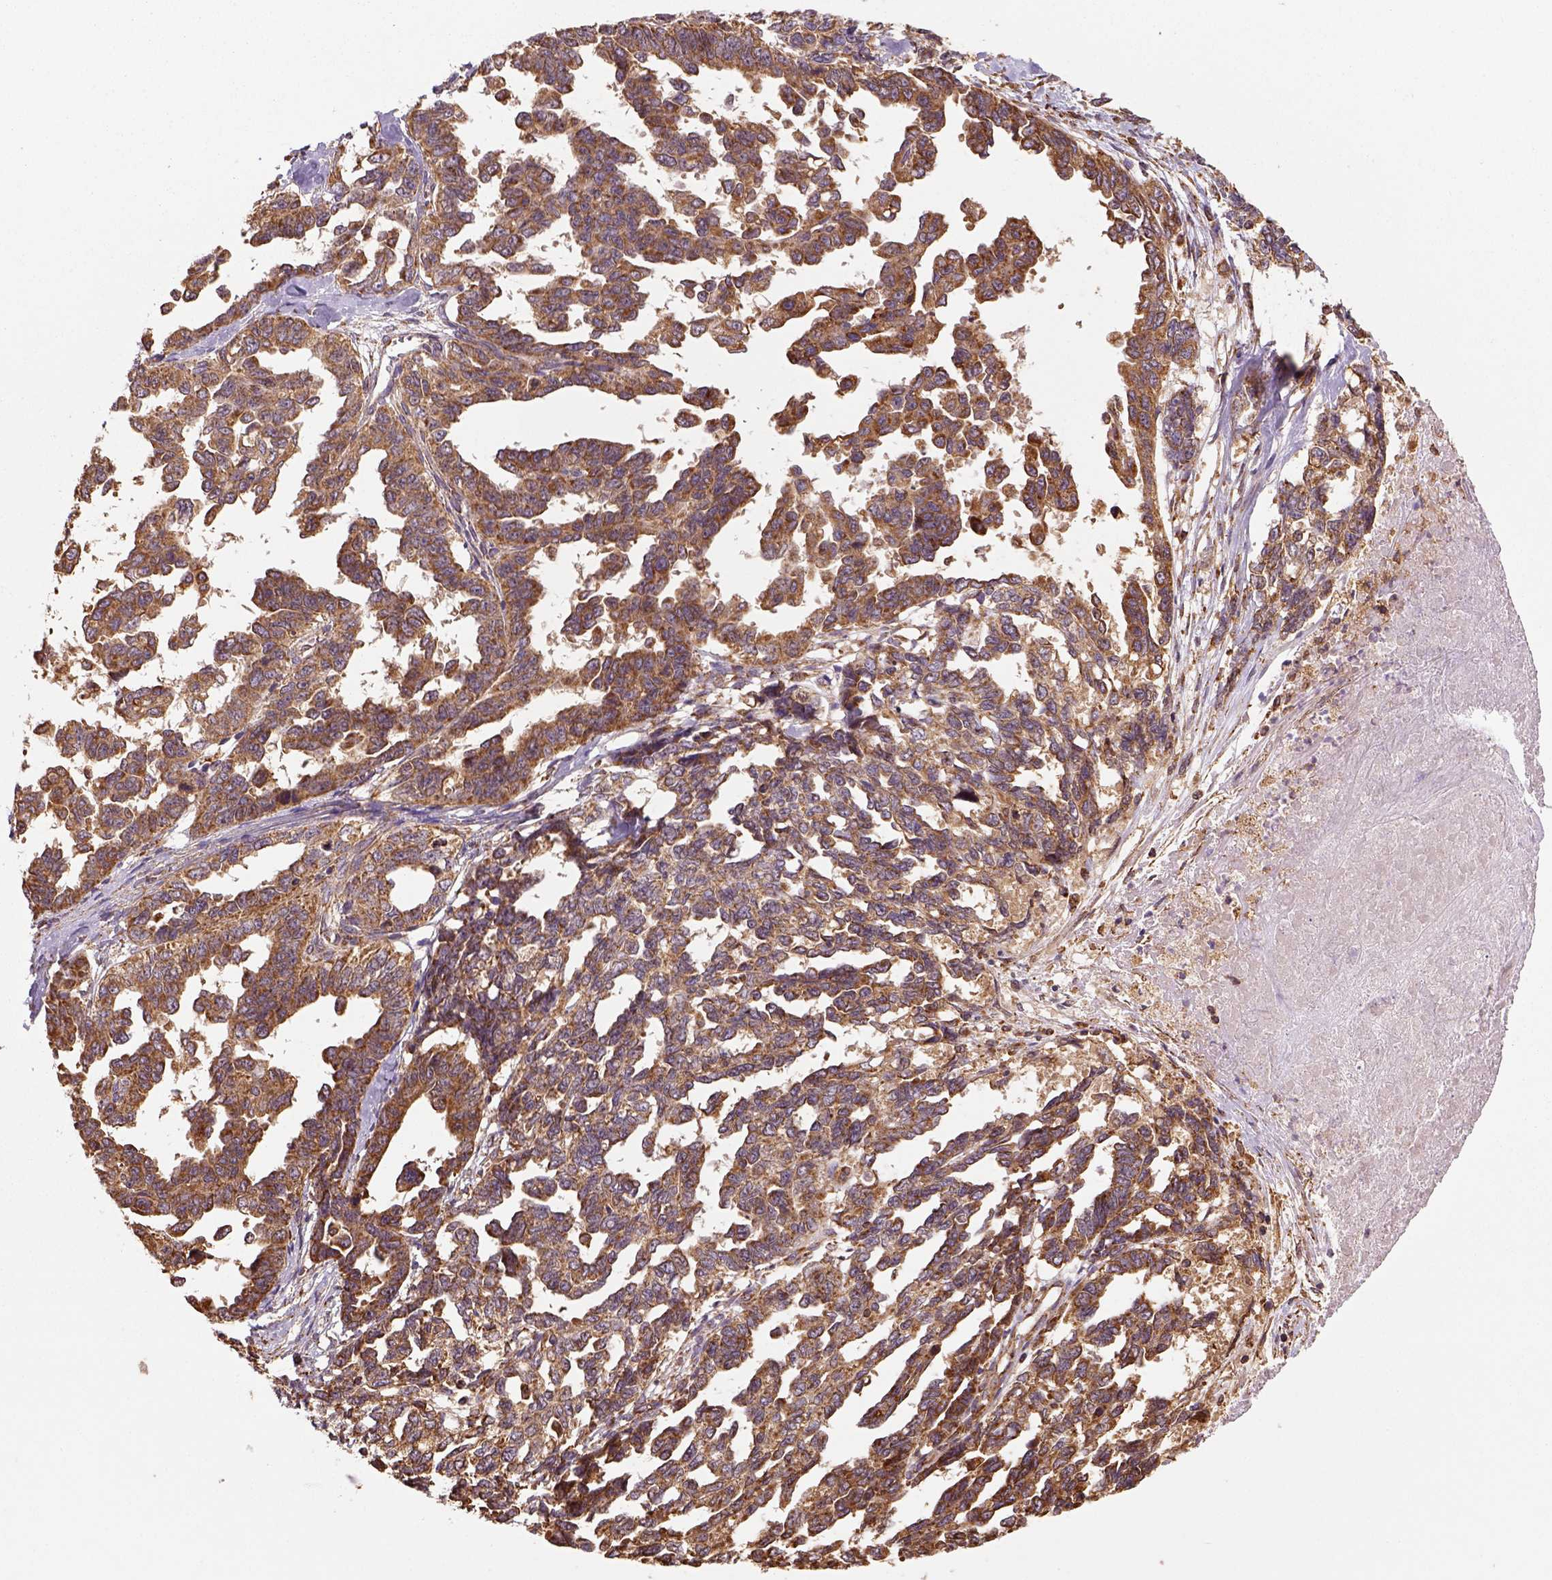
{"staining": {"intensity": "strong", "quantity": ">75%", "location": "cytoplasmic/membranous"}, "tissue": "ovarian cancer", "cell_type": "Tumor cells", "image_type": "cancer", "snomed": [{"axis": "morphology", "description": "Cystadenocarcinoma, serous, NOS"}, {"axis": "topography", "description": "Ovary"}], "caption": "A photomicrograph of ovarian cancer (serous cystadenocarcinoma) stained for a protein exhibits strong cytoplasmic/membranous brown staining in tumor cells.", "gene": "MAPK8IP3", "patient": {"sex": "female", "age": 69}}